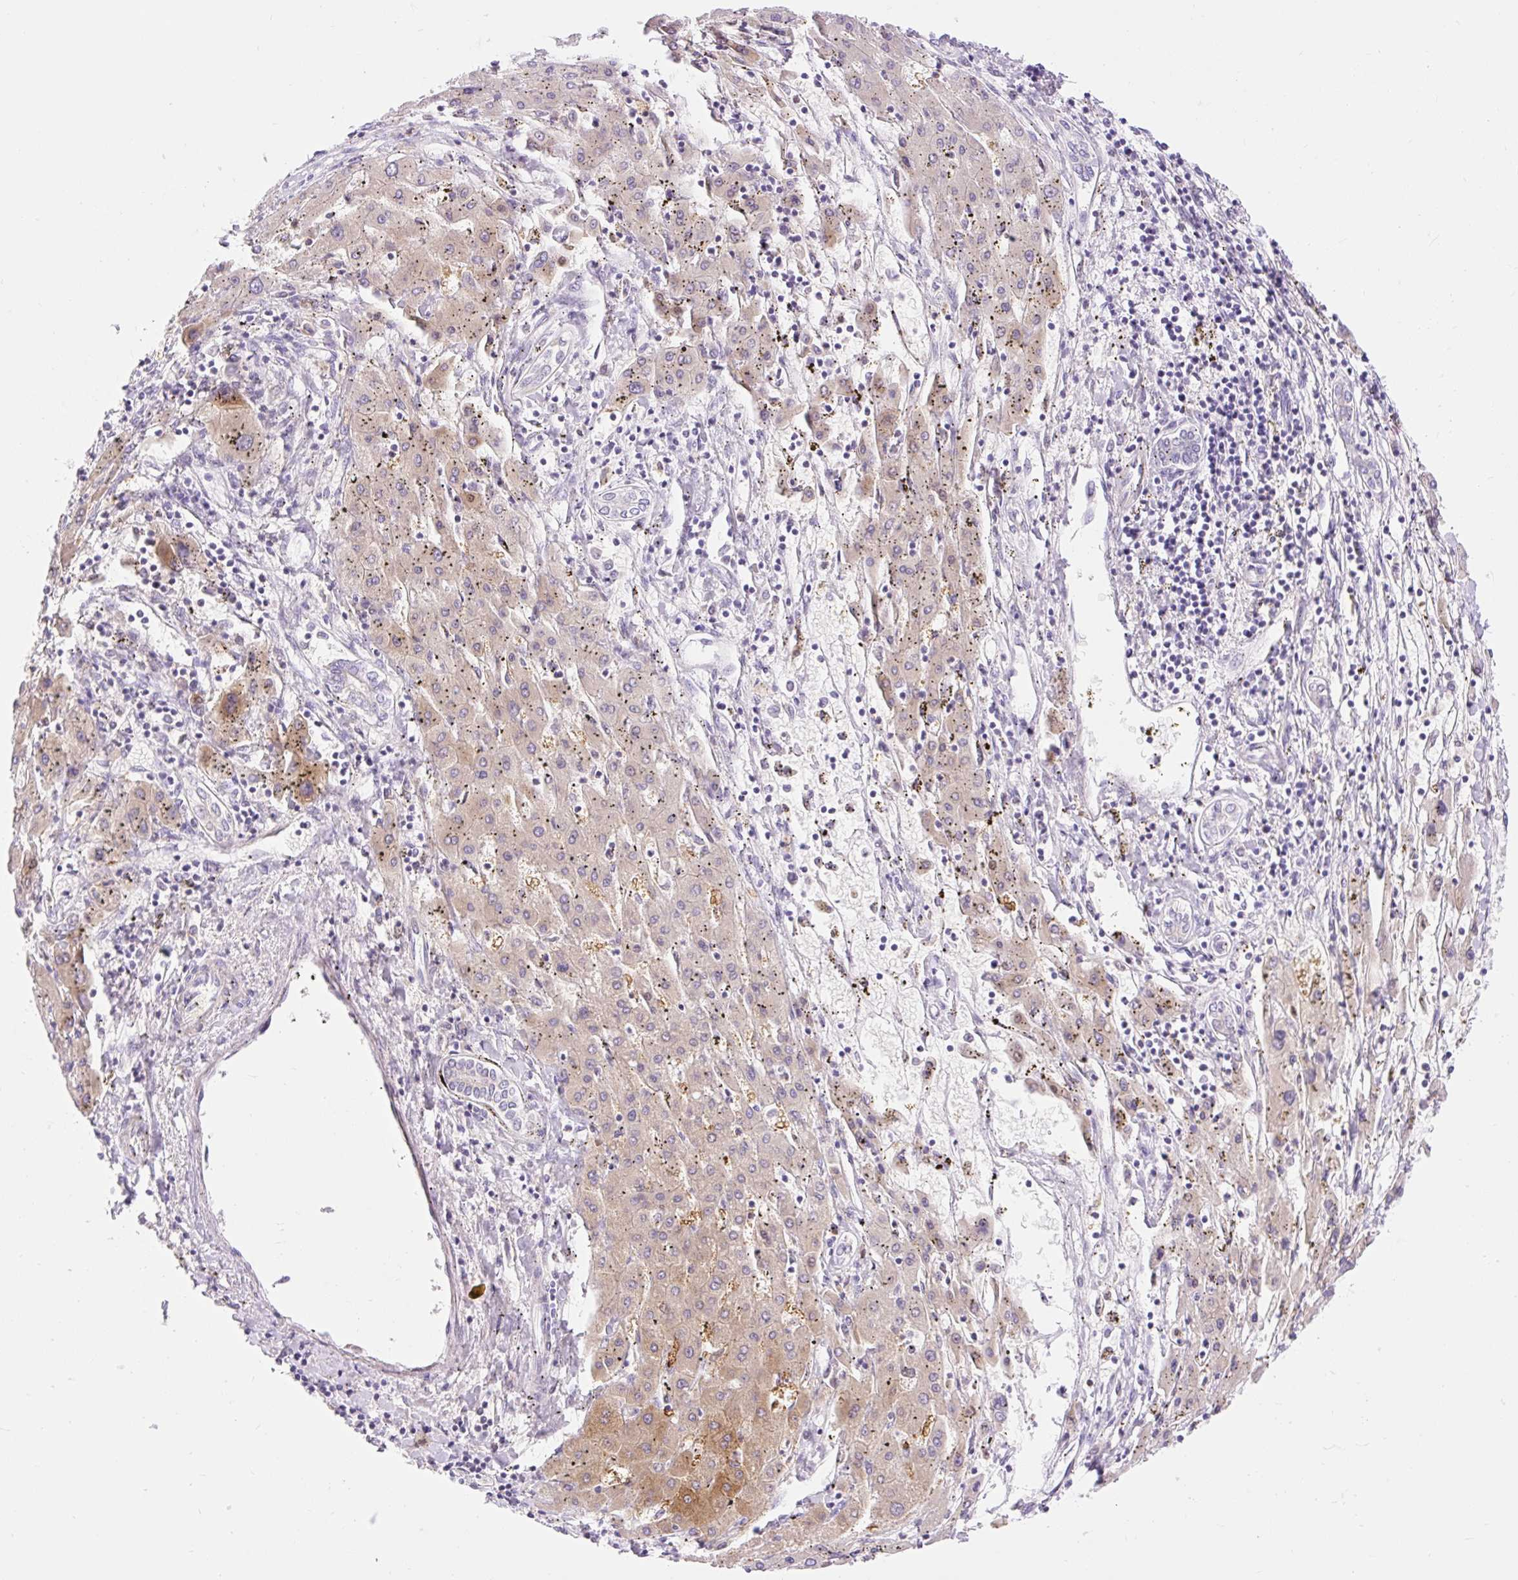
{"staining": {"intensity": "weak", "quantity": "<25%", "location": "cytoplasmic/membranous"}, "tissue": "liver cancer", "cell_type": "Tumor cells", "image_type": "cancer", "snomed": [{"axis": "morphology", "description": "Carcinoma, Hepatocellular, NOS"}, {"axis": "topography", "description": "Liver"}], "caption": "An IHC image of liver cancer (hepatocellular carcinoma) is shown. There is no staining in tumor cells of liver cancer (hepatocellular carcinoma).", "gene": "SLC25A40", "patient": {"sex": "male", "age": 72}}